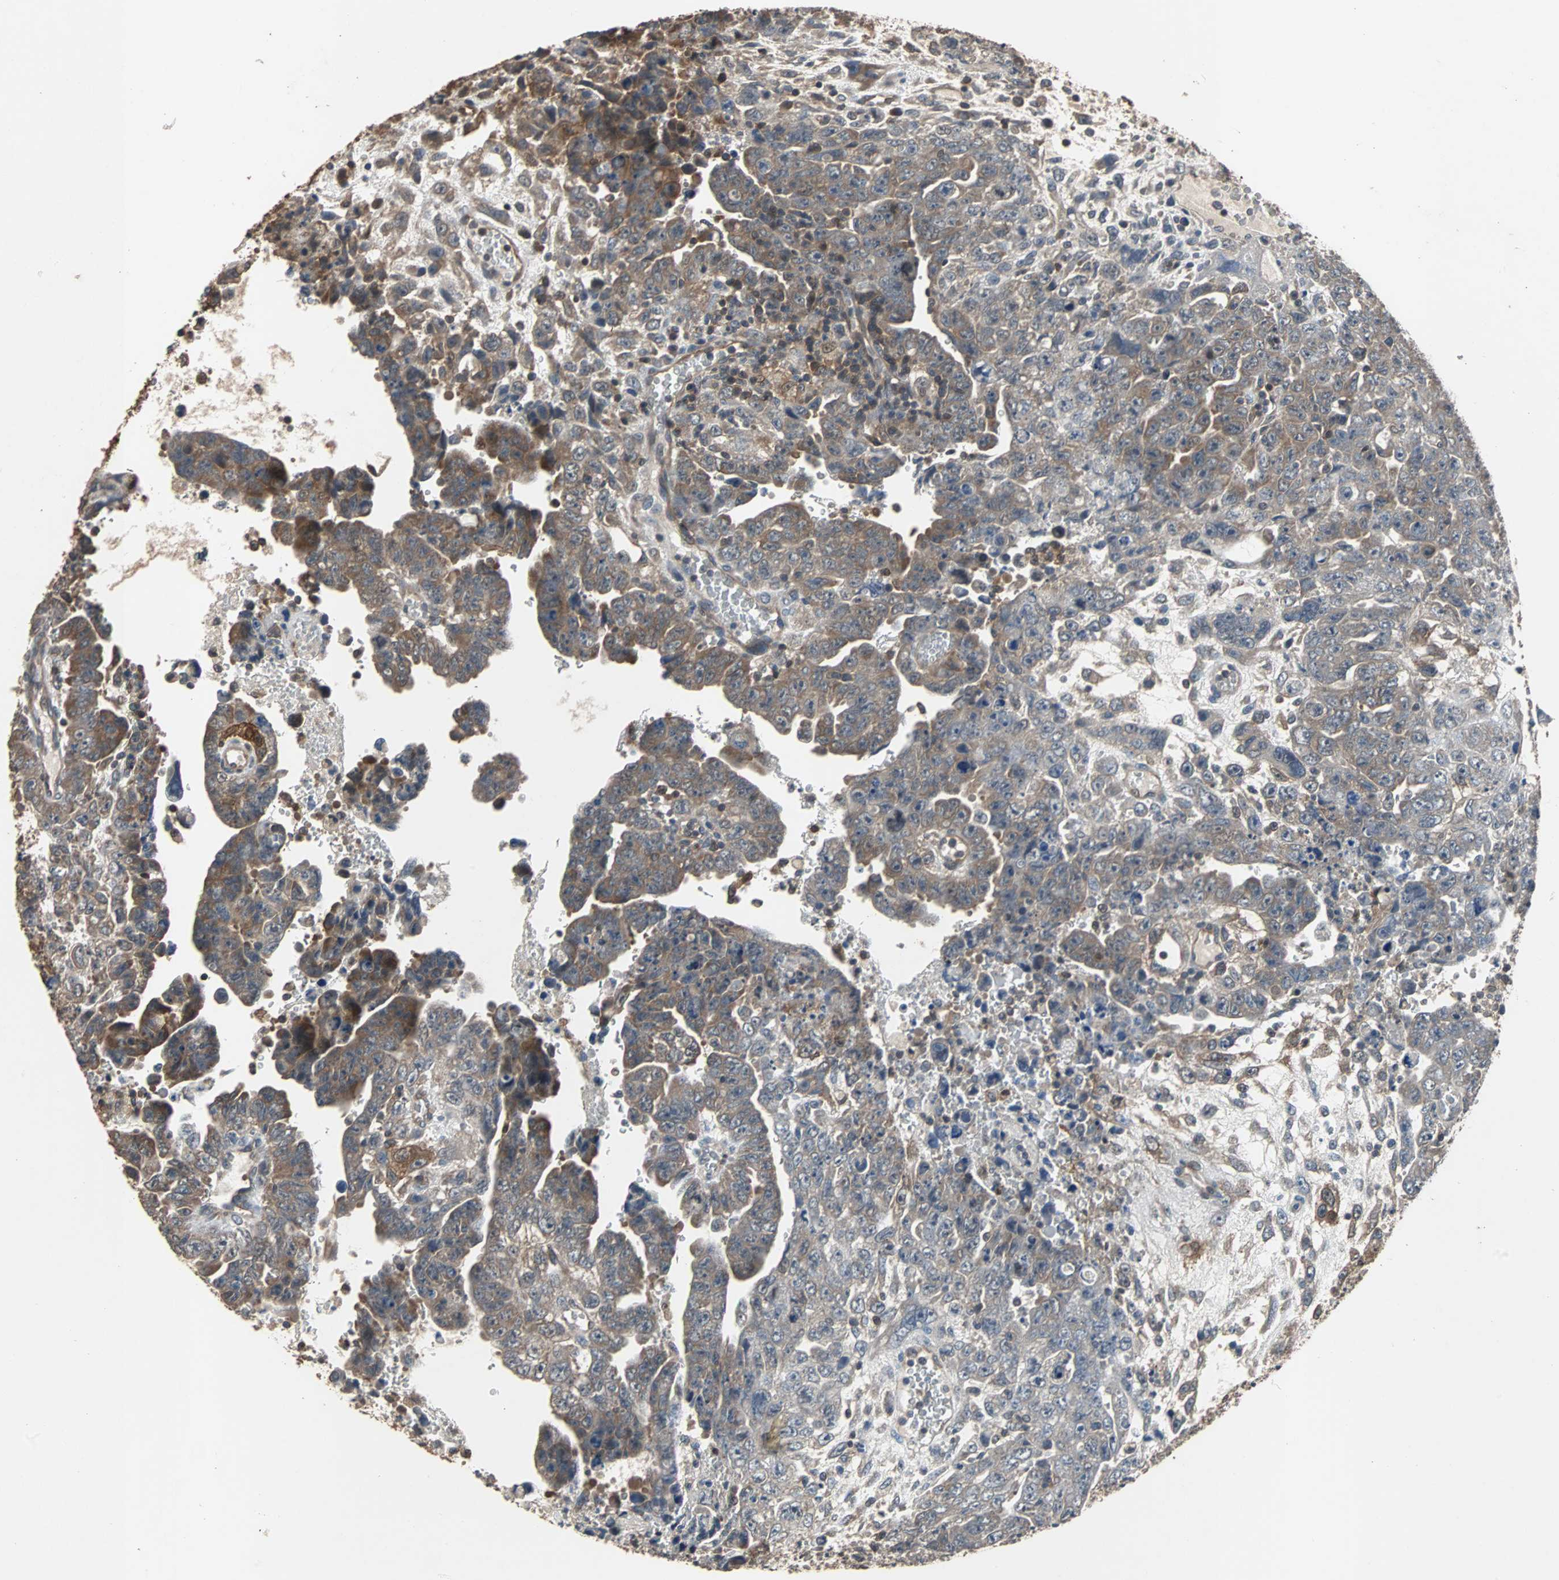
{"staining": {"intensity": "moderate", "quantity": "25%-75%", "location": "cytoplasmic/membranous"}, "tissue": "testis cancer", "cell_type": "Tumor cells", "image_type": "cancer", "snomed": [{"axis": "morphology", "description": "Carcinoma, Embryonal, NOS"}, {"axis": "topography", "description": "Testis"}], "caption": "DAB immunohistochemical staining of testis cancer shows moderate cytoplasmic/membranous protein staining in approximately 25%-75% of tumor cells.", "gene": "NDRG1", "patient": {"sex": "male", "age": 28}}